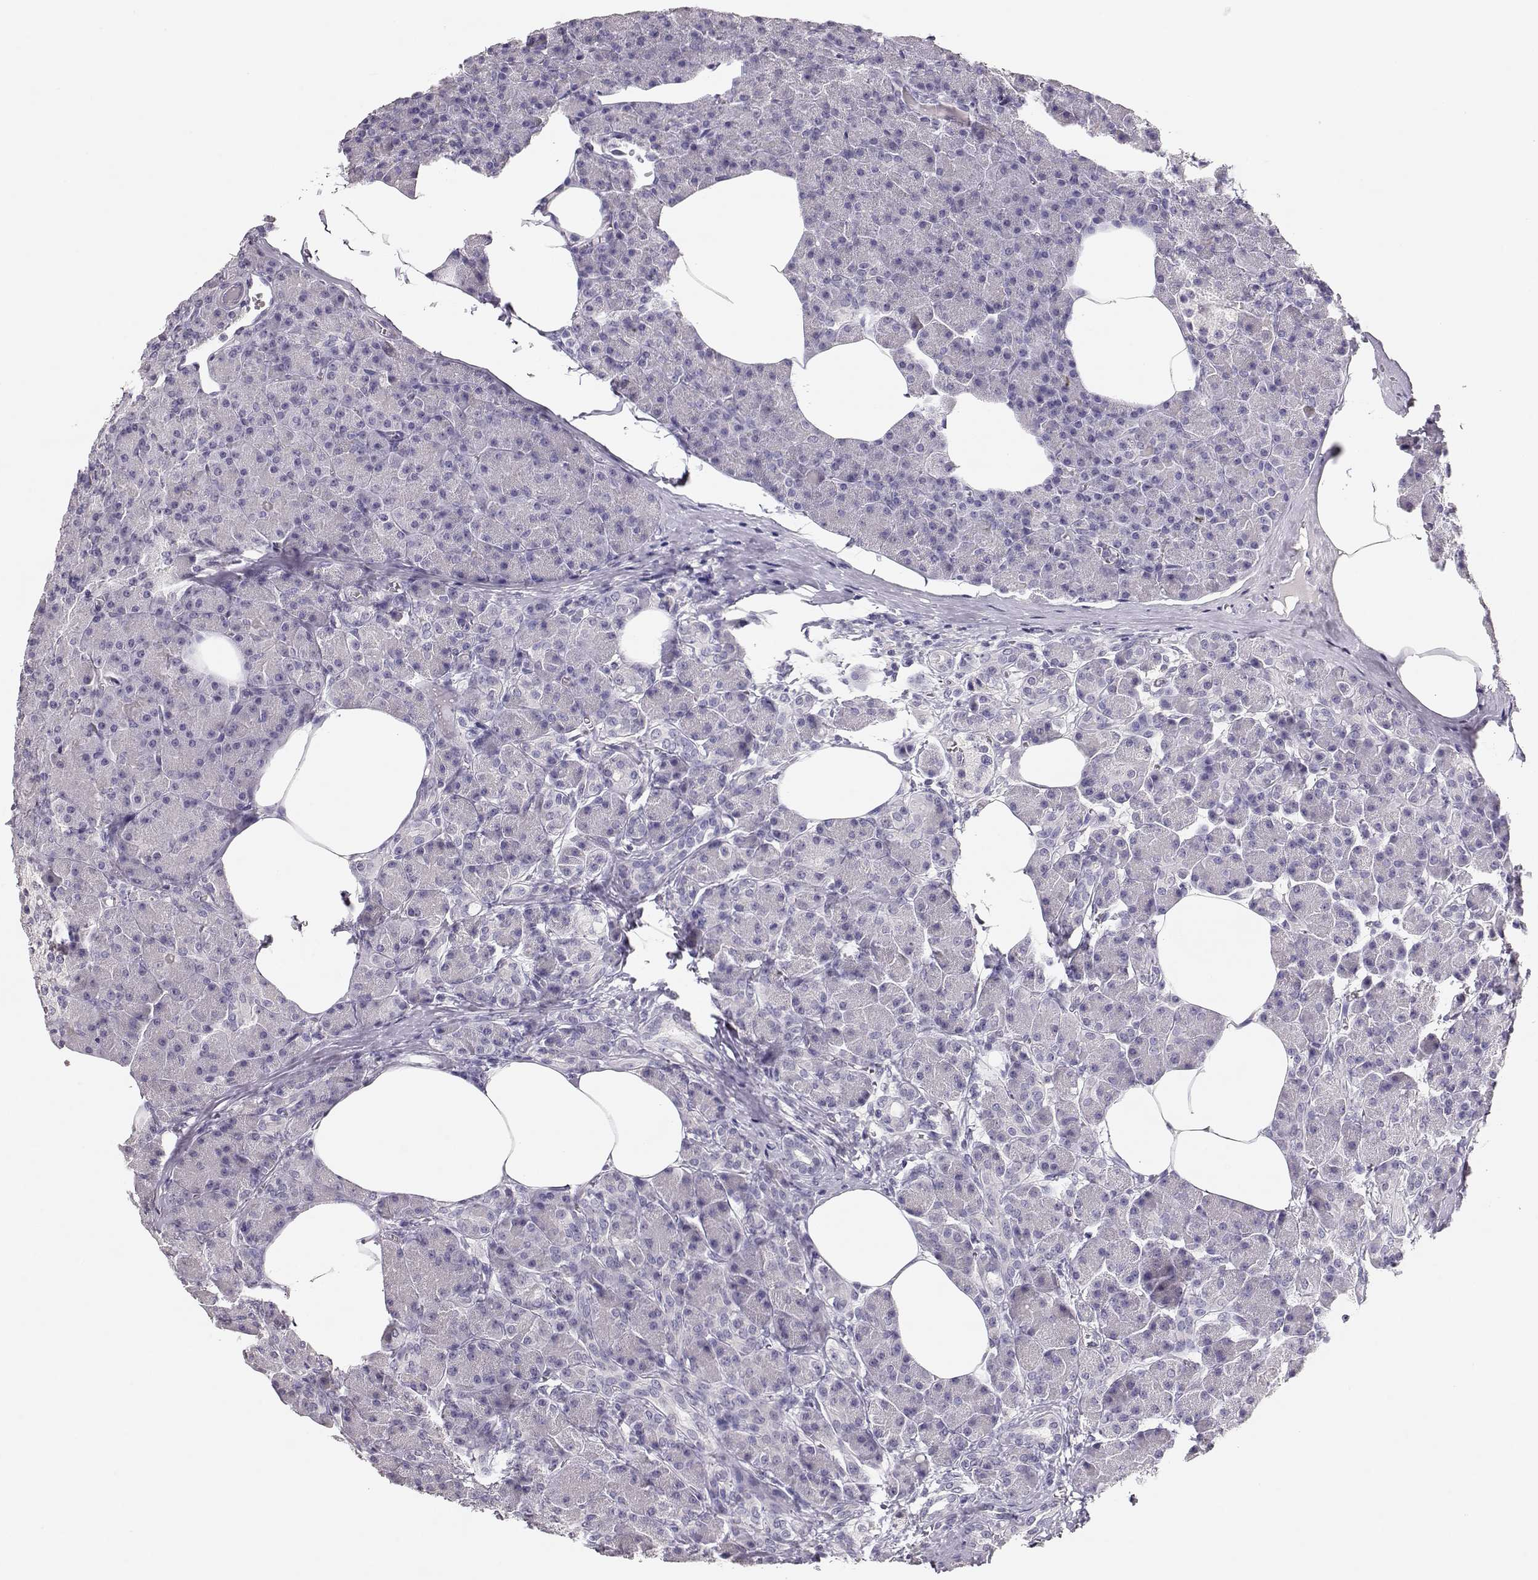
{"staining": {"intensity": "negative", "quantity": "none", "location": "none"}, "tissue": "pancreas", "cell_type": "Exocrine glandular cells", "image_type": "normal", "snomed": [{"axis": "morphology", "description": "Normal tissue, NOS"}, {"axis": "topography", "description": "Pancreas"}], "caption": "This micrograph is of benign pancreas stained with immunohistochemistry to label a protein in brown with the nuclei are counter-stained blue. There is no staining in exocrine glandular cells.", "gene": "MAGEC1", "patient": {"sex": "female", "age": 45}}